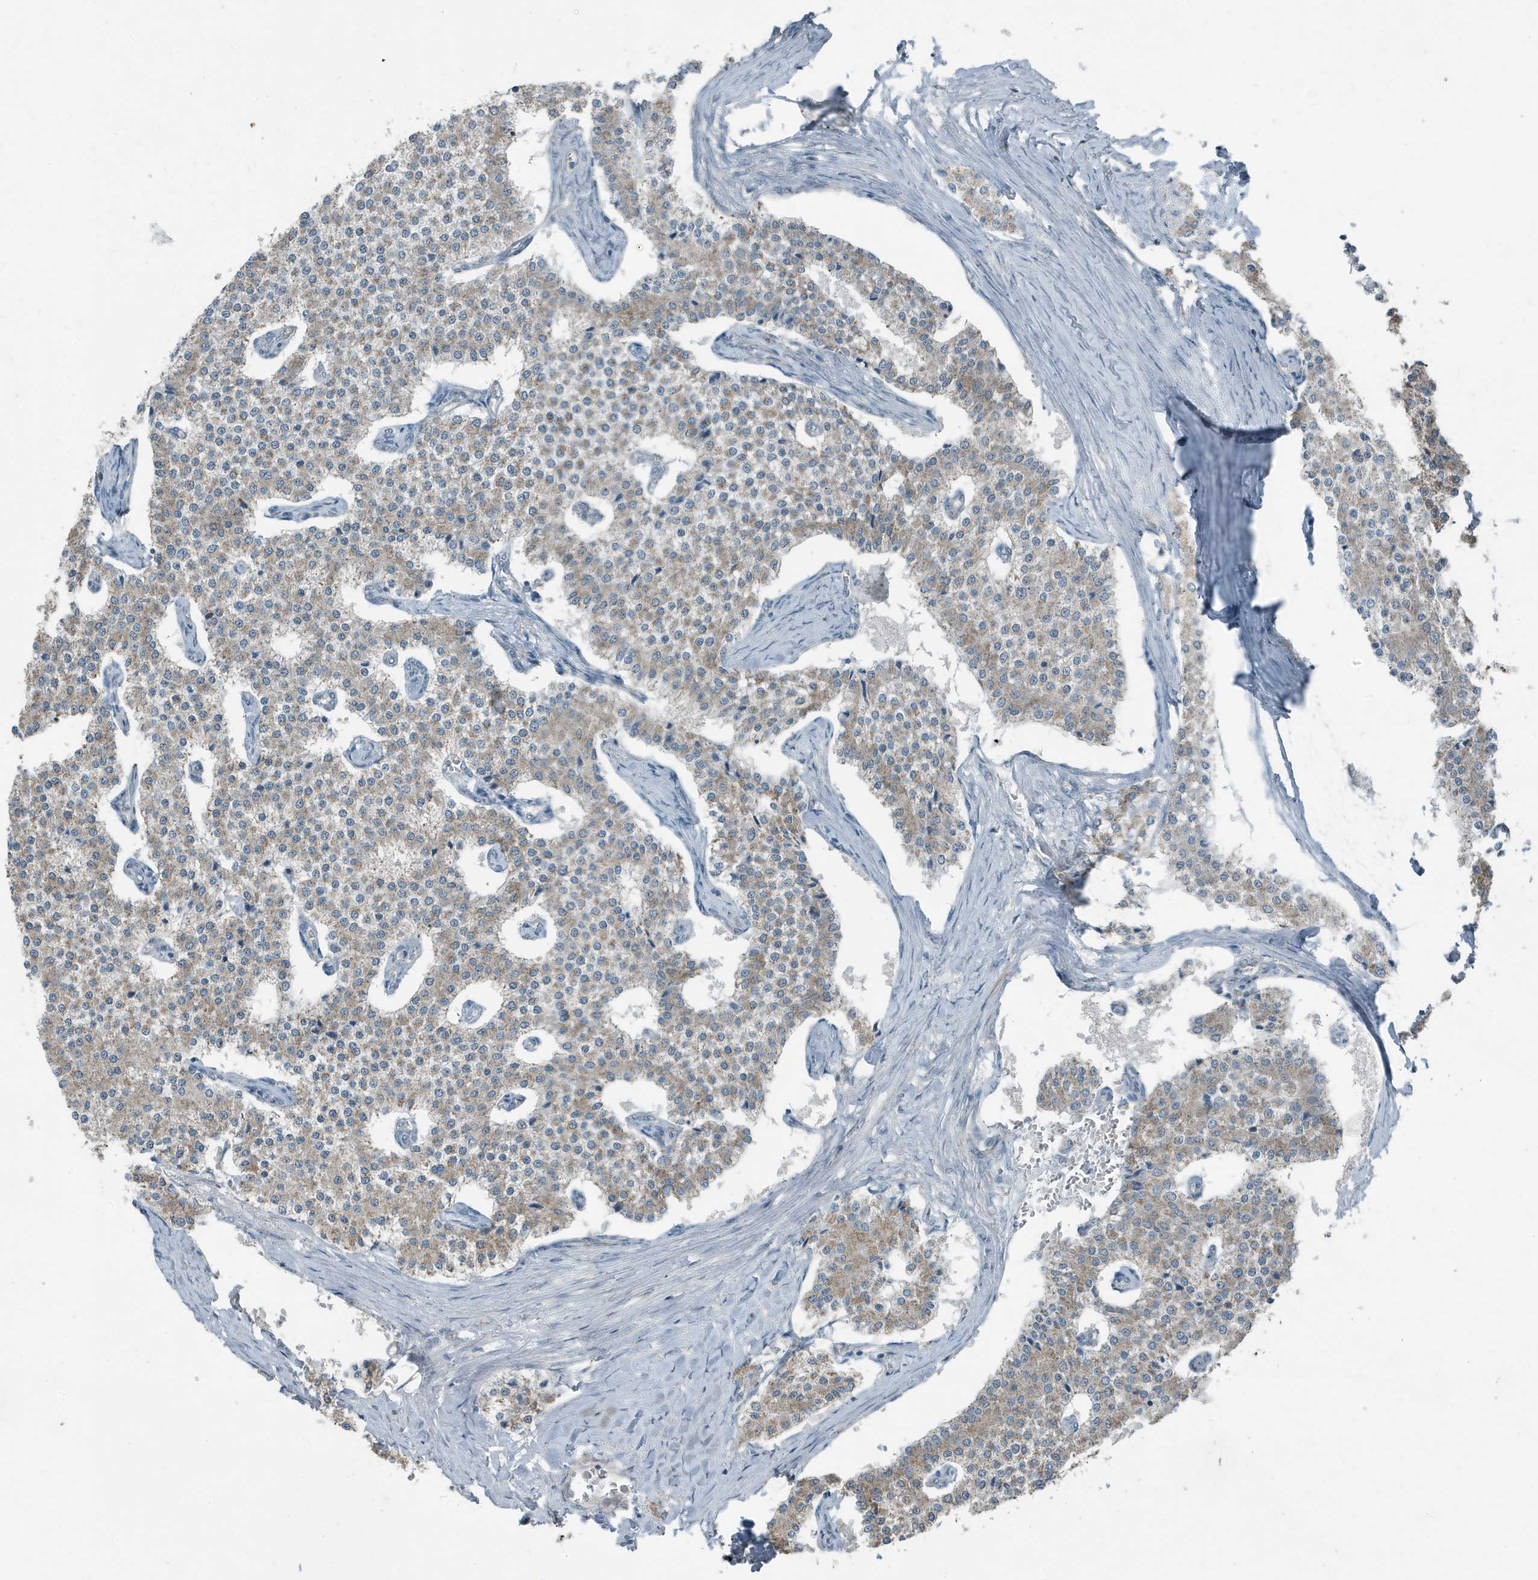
{"staining": {"intensity": "weak", "quantity": "25%-75%", "location": "cytoplasmic/membranous"}, "tissue": "carcinoid", "cell_type": "Tumor cells", "image_type": "cancer", "snomed": [{"axis": "morphology", "description": "Carcinoid, malignant, NOS"}, {"axis": "topography", "description": "Colon"}], "caption": "A brown stain labels weak cytoplasmic/membranous staining of a protein in carcinoid (malignant) tumor cells. (Stains: DAB (3,3'-diaminobenzidine) in brown, nuclei in blue, Microscopy: brightfield microscopy at high magnification).", "gene": "MT-CYB", "patient": {"sex": "female", "age": 52}}